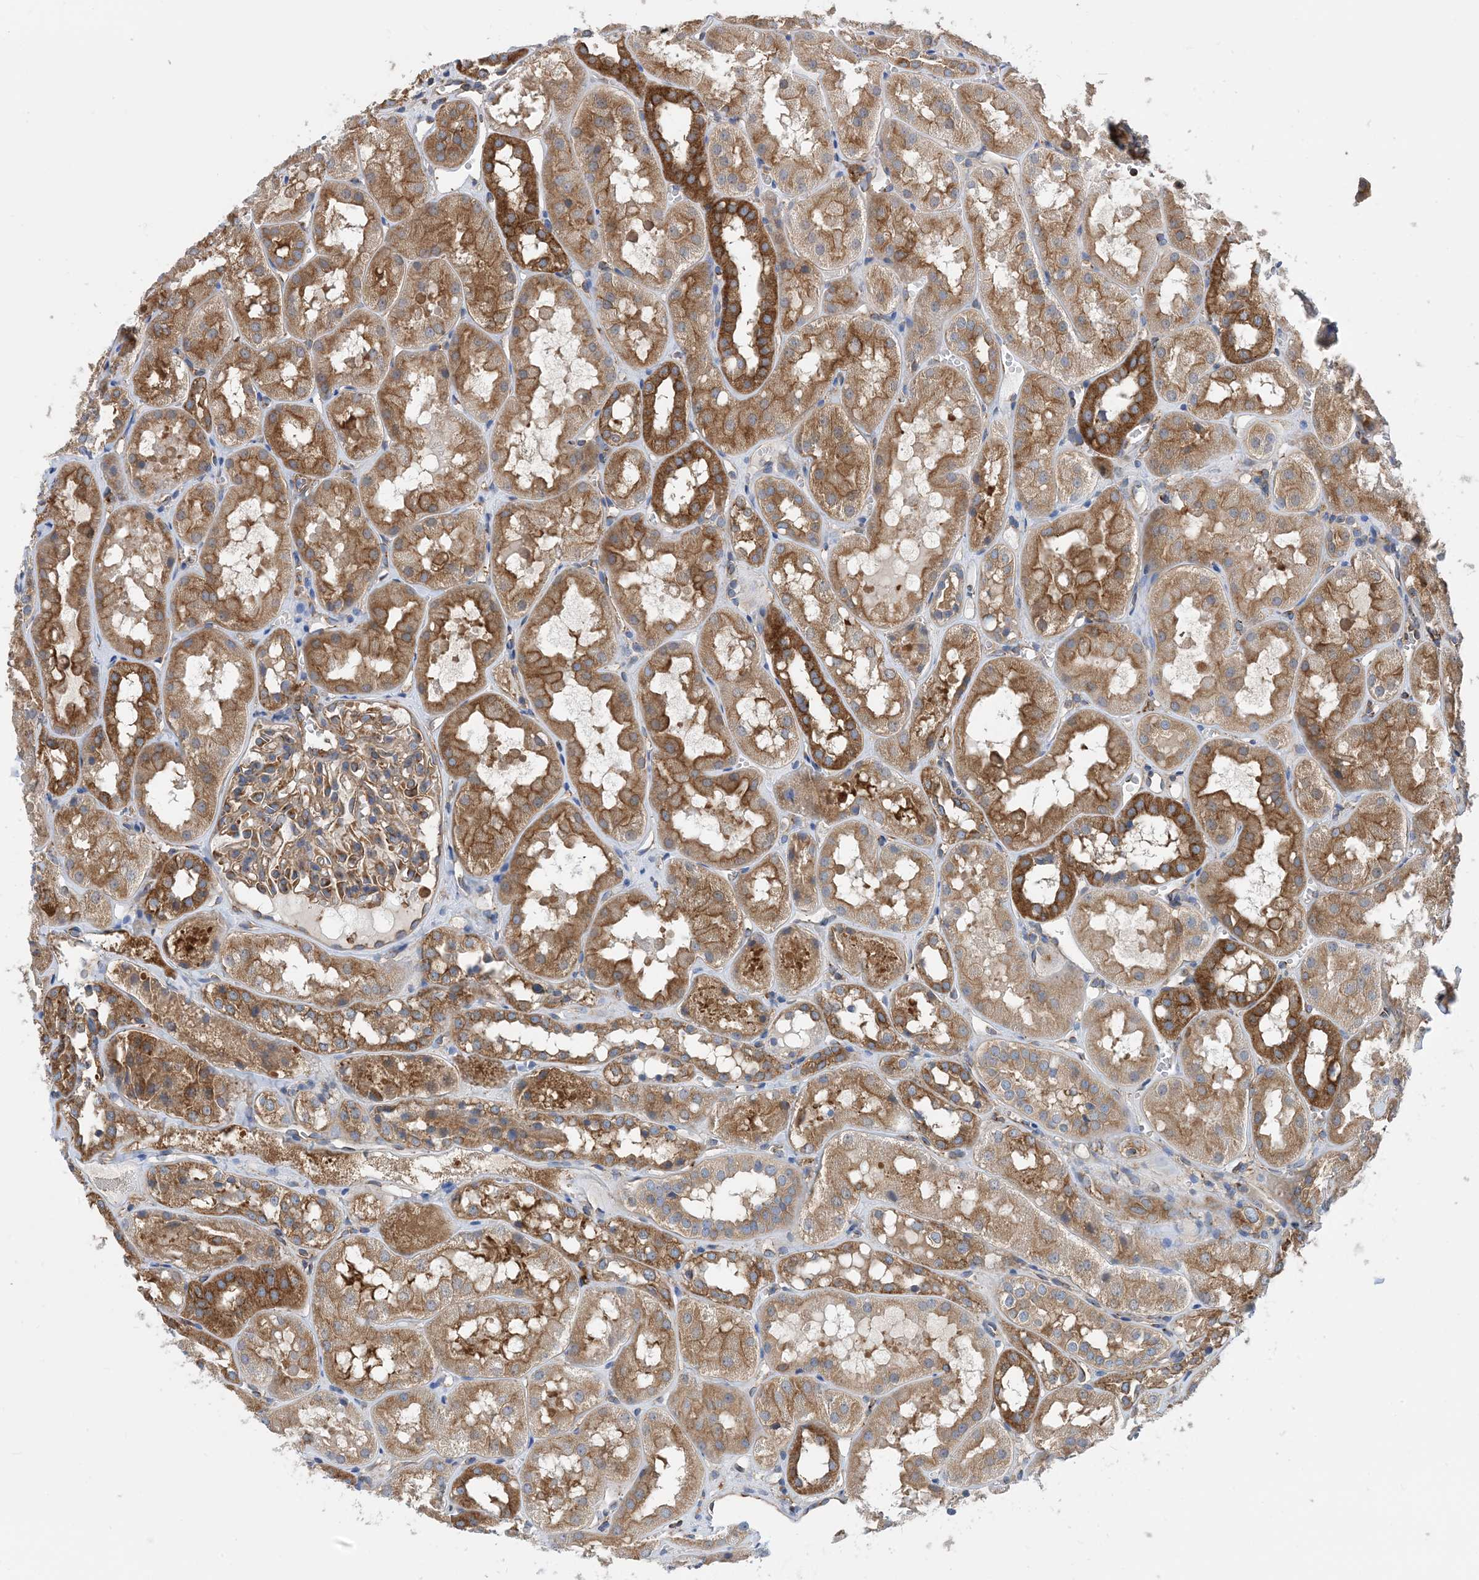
{"staining": {"intensity": "moderate", "quantity": ">75%", "location": "cytoplasmic/membranous"}, "tissue": "kidney", "cell_type": "Cells in glomeruli", "image_type": "normal", "snomed": [{"axis": "morphology", "description": "Normal tissue, NOS"}, {"axis": "topography", "description": "Kidney"}], "caption": "This image reveals unremarkable kidney stained with IHC to label a protein in brown. The cytoplasmic/membranous of cells in glomeruli show moderate positivity for the protein. Nuclei are counter-stained blue.", "gene": "DYNC1LI1", "patient": {"sex": "male", "age": 16}}